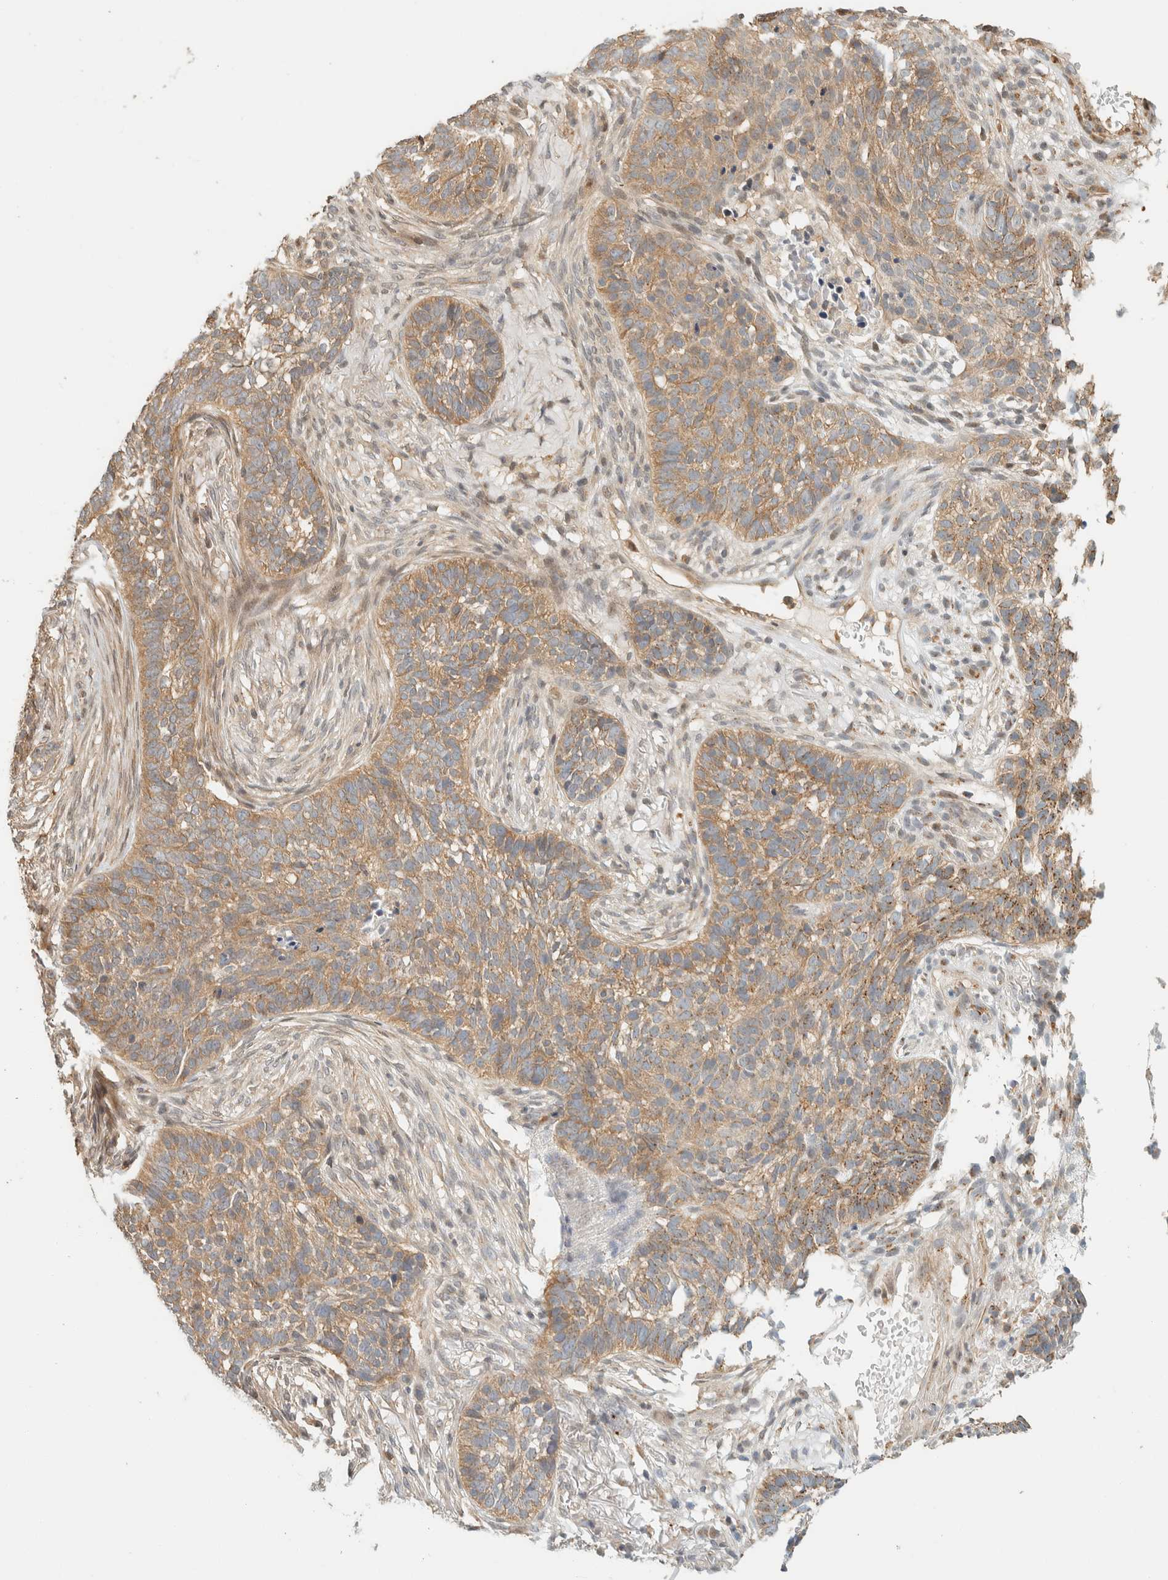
{"staining": {"intensity": "moderate", "quantity": ">75%", "location": "cytoplasmic/membranous"}, "tissue": "skin cancer", "cell_type": "Tumor cells", "image_type": "cancer", "snomed": [{"axis": "morphology", "description": "Basal cell carcinoma"}, {"axis": "topography", "description": "Skin"}], "caption": "The micrograph demonstrates staining of skin cancer (basal cell carcinoma), revealing moderate cytoplasmic/membranous protein expression (brown color) within tumor cells.", "gene": "ARFGEF1", "patient": {"sex": "male", "age": 85}}